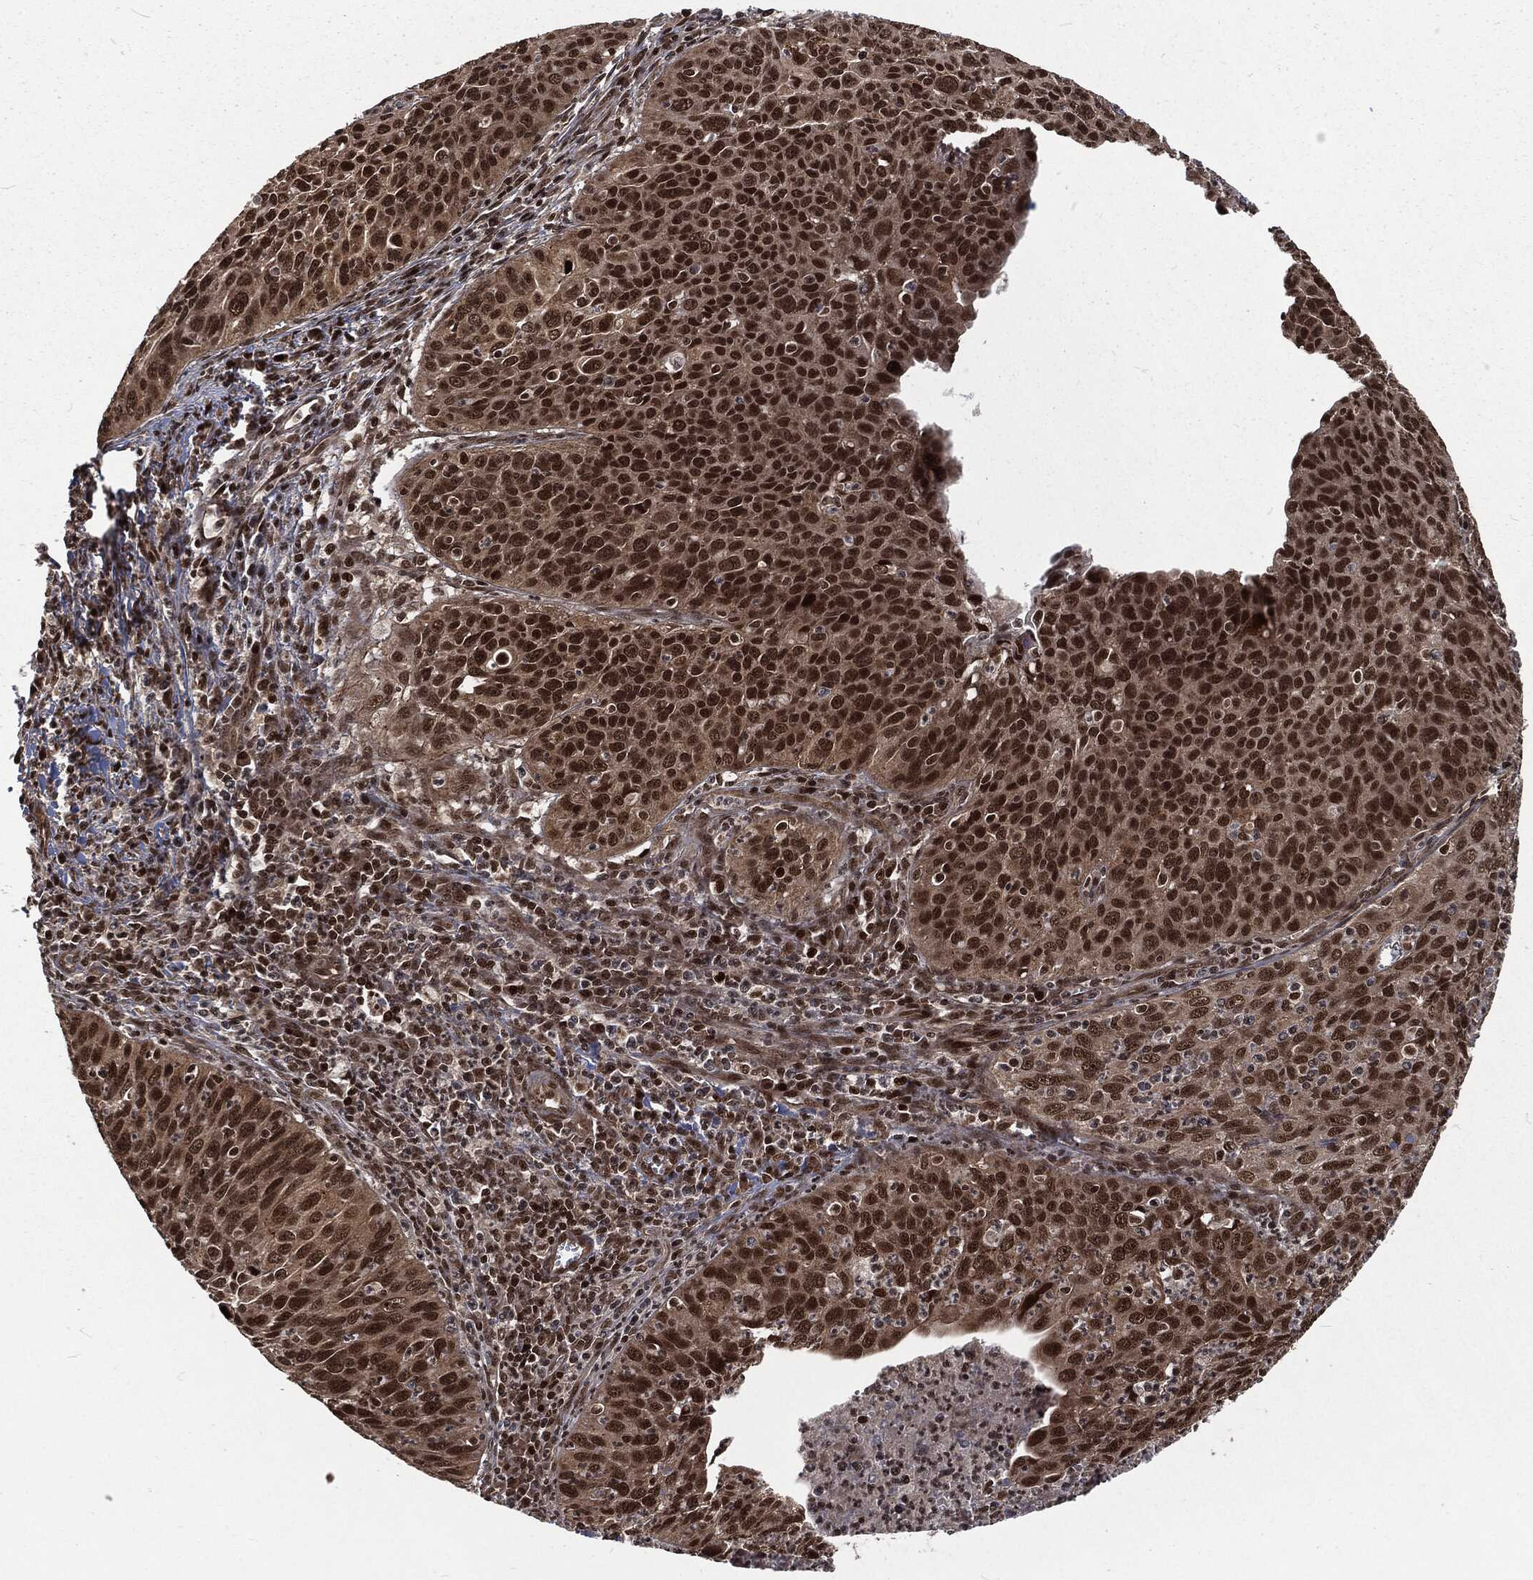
{"staining": {"intensity": "strong", "quantity": ">75%", "location": "nuclear"}, "tissue": "cervical cancer", "cell_type": "Tumor cells", "image_type": "cancer", "snomed": [{"axis": "morphology", "description": "Squamous cell carcinoma, NOS"}, {"axis": "topography", "description": "Cervix"}], "caption": "This is an image of immunohistochemistry (IHC) staining of cervical cancer, which shows strong positivity in the nuclear of tumor cells.", "gene": "NGRN", "patient": {"sex": "female", "age": 26}}